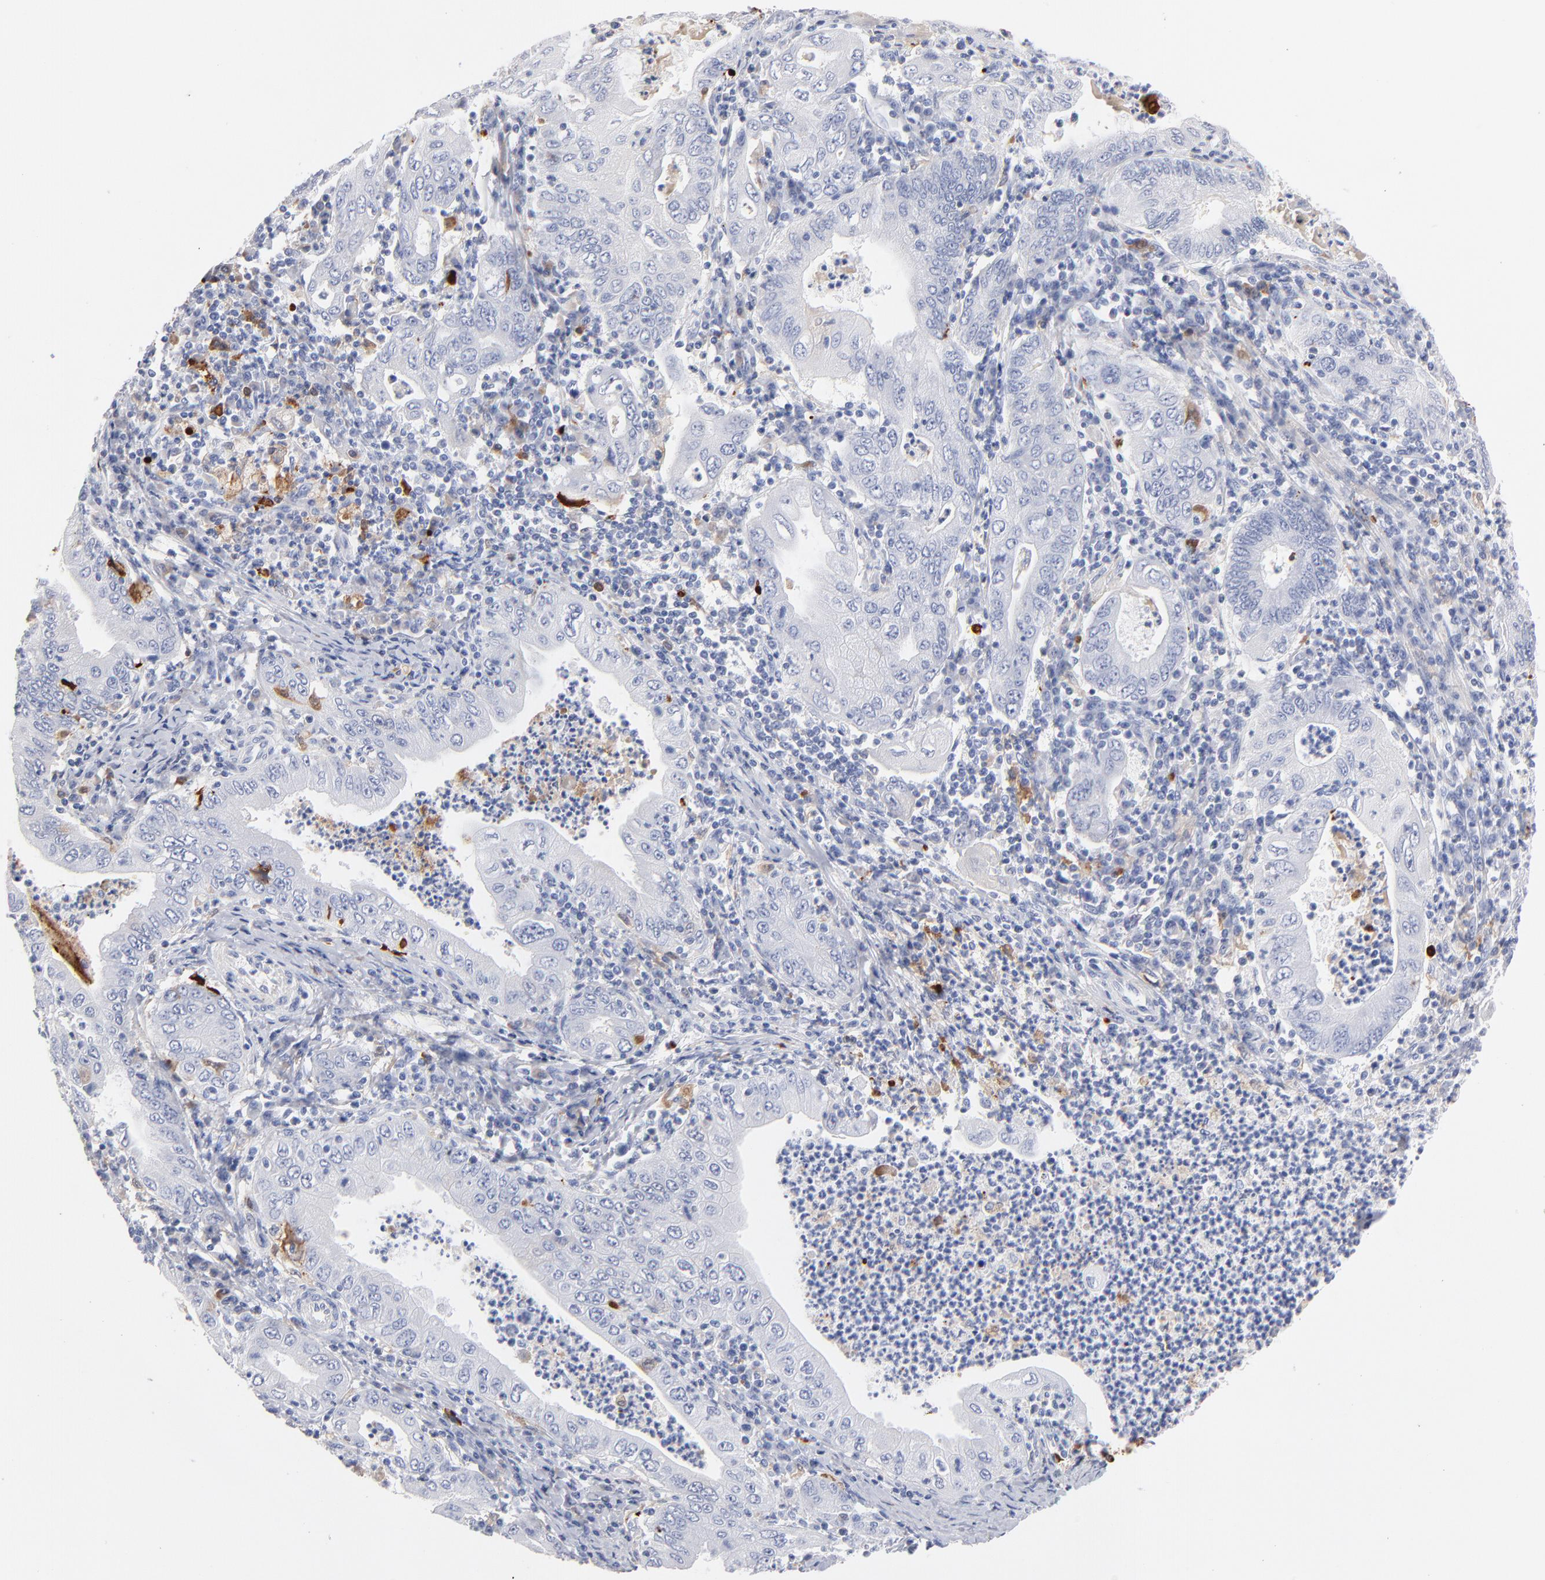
{"staining": {"intensity": "negative", "quantity": "none", "location": "none"}, "tissue": "stomach cancer", "cell_type": "Tumor cells", "image_type": "cancer", "snomed": [{"axis": "morphology", "description": "Normal tissue, NOS"}, {"axis": "morphology", "description": "Adenocarcinoma, NOS"}, {"axis": "topography", "description": "Esophagus"}, {"axis": "topography", "description": "Stomach, upper"}, {"axis": "topography", "description": "Peripheral nerve tissue"}], "caption": "This micrograph is of stomach adenocarcinoma stained with immunohistochemistry (IHC) to label a protein in brown with the nuclei are counter-stained blue. There is no positivity in tumor cells. (Stains: DAB IHC with hematoxylin counter stain, Microscopy: brightfield microscopy at high magnification).", "gene": "APOH", "patient": {"sex": "male", "age": 62}}